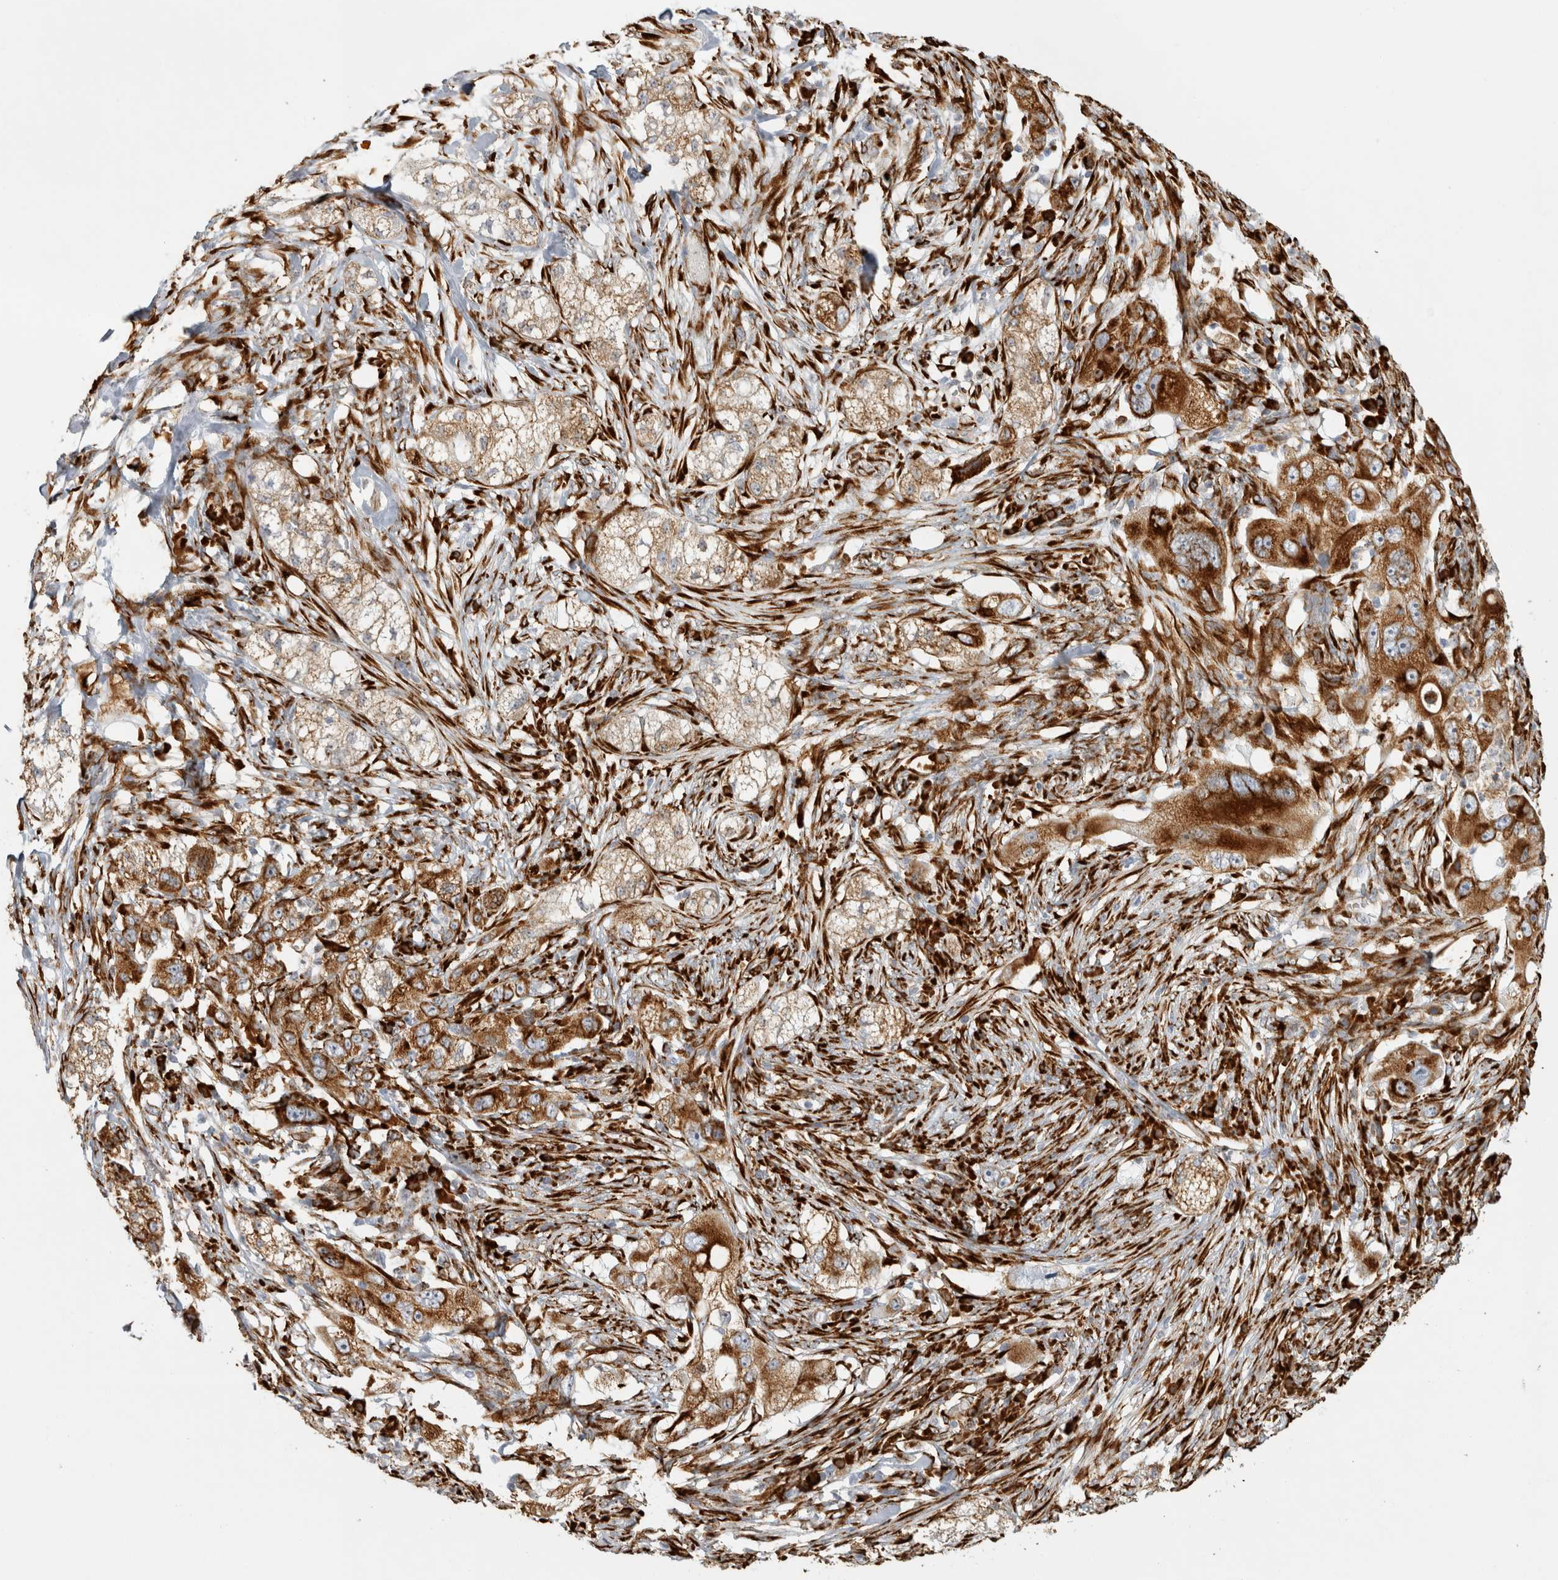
{"staining": {"intensity": "strong", "quantity": ">75%", "location": "cytoplasmic/membranous"}, "tissue": "pancreatic cancer", "cell_type": "Tumor cells", "image_type": "cancer", "snomed": [{"axis": "morphology", "description": "Adenocarcinoma, NOS"}, {"axis": "topography", "description": "Pancreas"}], "caption": "Immunohistochemistry staining of adenocarcinoma (pancreatic), which reveals high levels of strong cytoplasmic/membranous expression in about >75% of tumor cells indicating strong cytoplasmic/membranous protein expression. The staining was performed using DAB (3,3'-diaminobenzidine) (brown) for protein detection and nuclei were counterstained in hematoxylin (blue).", "gene": "OSTN", "patient": {"sex": "female", "age": 78}}